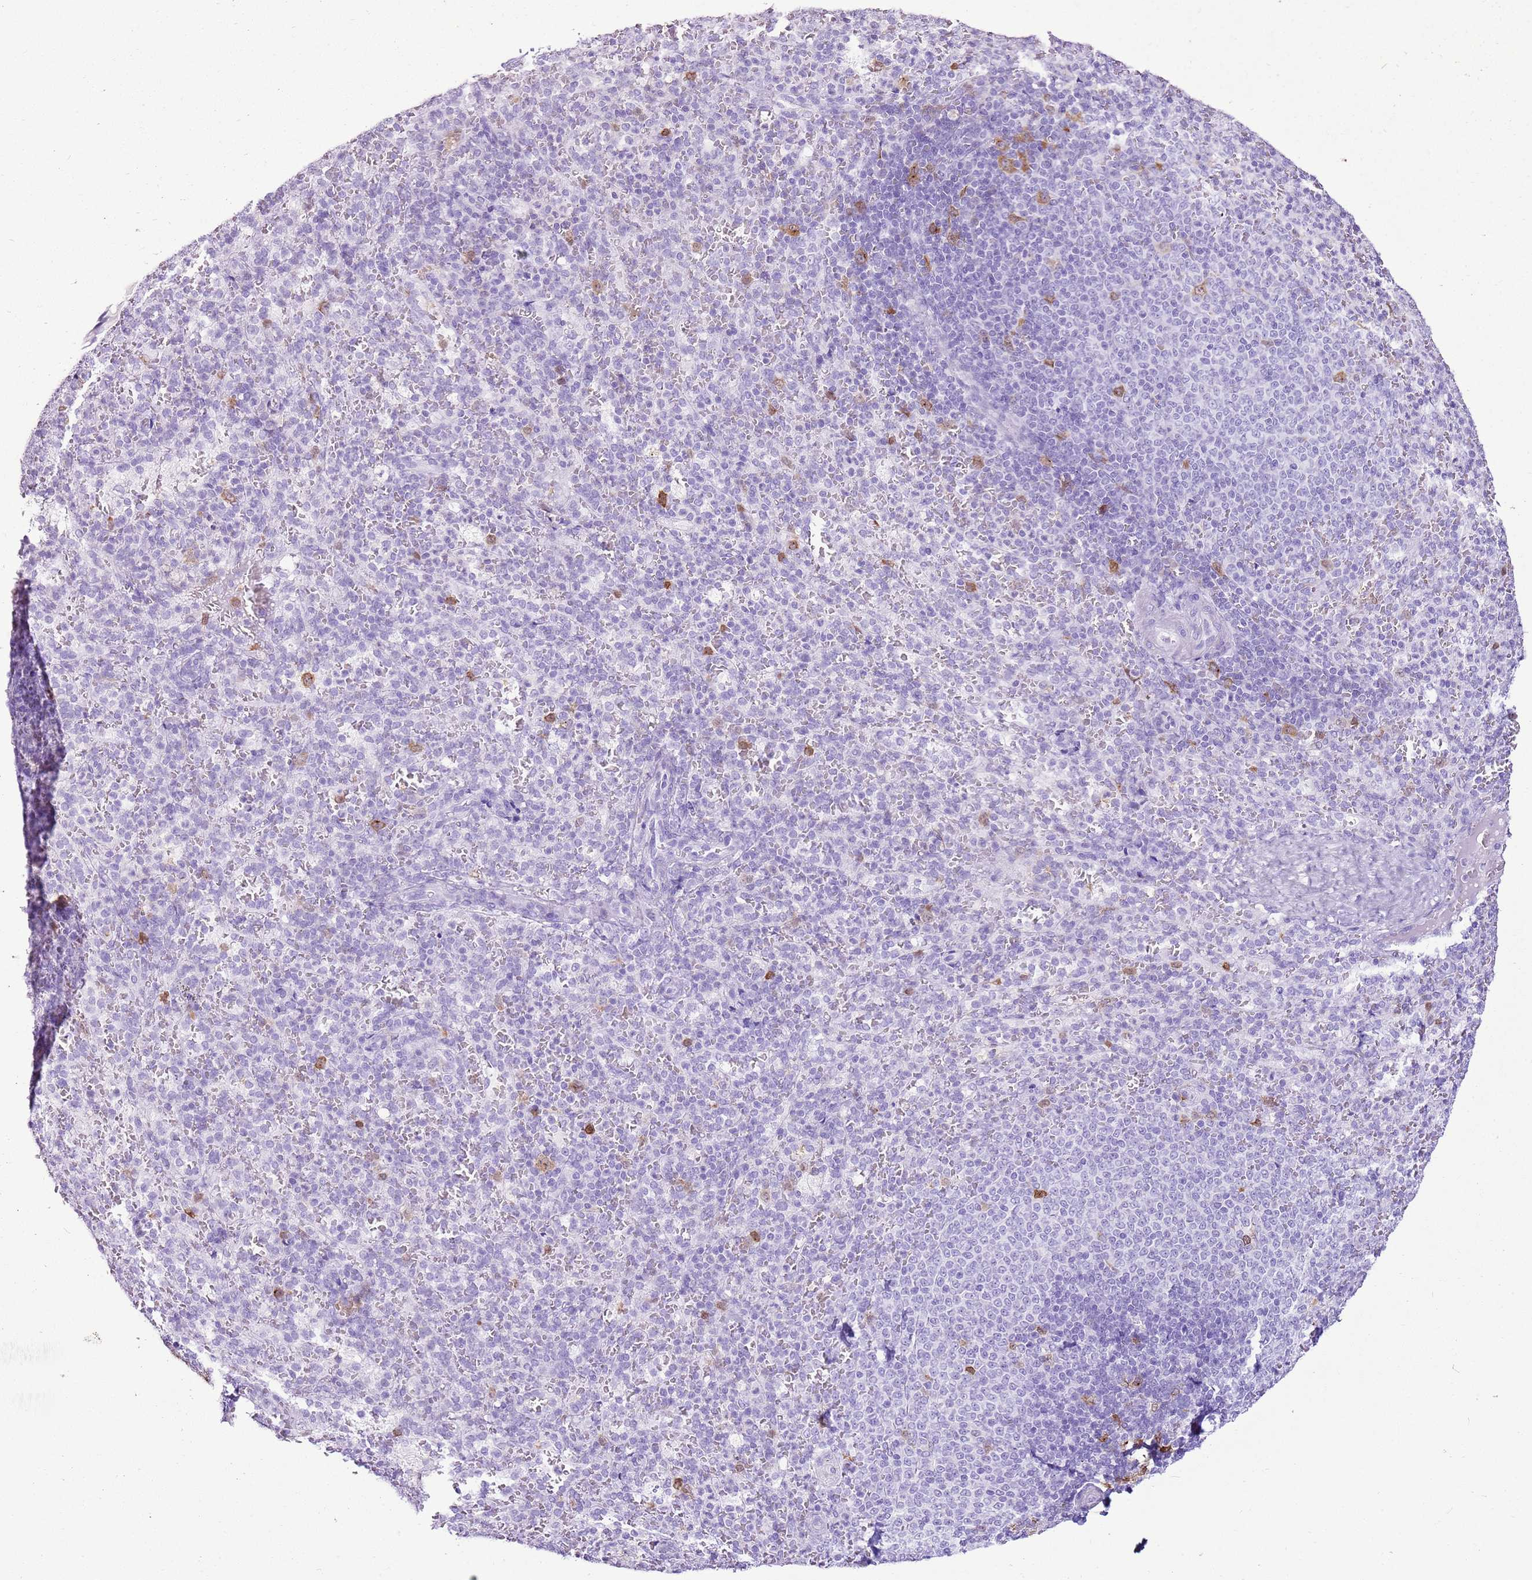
{"staining": {"intensity": "moderate", "quantity": "<25%", "location": "cytoplasmic/membranous"}, "tissue": "spleen", "cell_type": "Cells in red pulp", "image_type": "normal", "snomed": [{"axis": "morphology", "description": "Normal tissue, NOS"}, {"axis": "topography", "description": "Spleen"}], "caption": "Protein staining of unremarkable spleen exhibits moderate cytoplasmic/membranous expression in about <25% of cells in red pulp. (DAB (3,3'-diaminobenzidine) = brown stain, brightfield microscopy at high magnification).", "gene": "SPC25", "patient": {"sex": "female", "age": 21}}